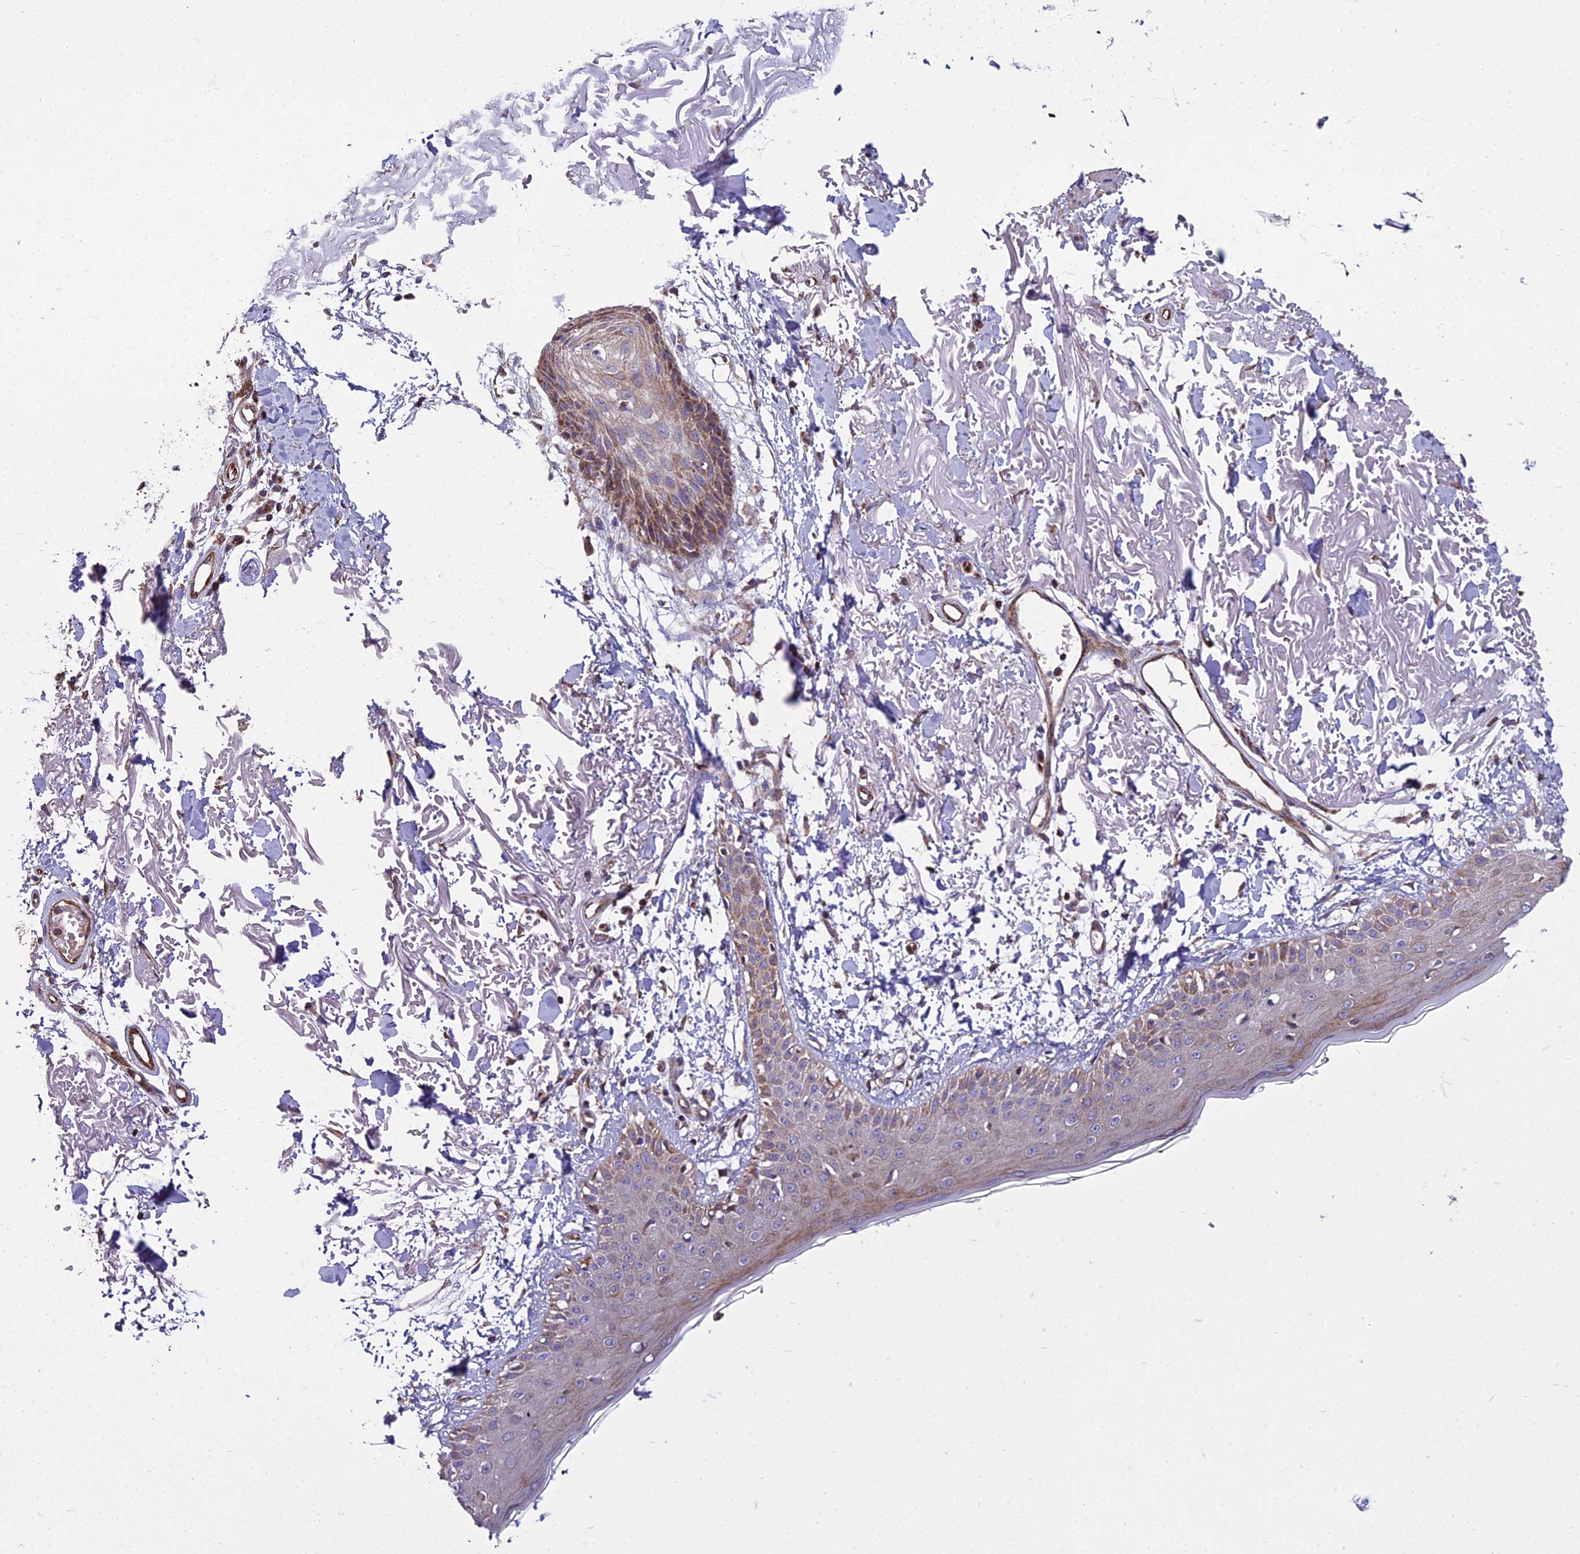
{"staining": {"intensity": "moderate", "quantity": ">75%", "location": "cytoplasmic/membranous"}, "tissue": "skin", "cell_type": "Fibroblasts", "image_type": "normal", "snomed": [{"axis": "morphology", "description": "Normal tissue, NOS"}, {"axis": "morphology", "description": "Squamous cell carcinoma, NOS"}, {"axis": "topography", "description": "Skin"}, {"axis": "topography", "description": "Peripheral nerve tissue"}], "caption": "Moderate cytoplasmic/membranous expression for a protein is identified in approximately >75% of fibroblasts of benign skin using immunohistochemistry.", "gene": "GIMAP1", "patient": {"sex": "male", "age": 83}}